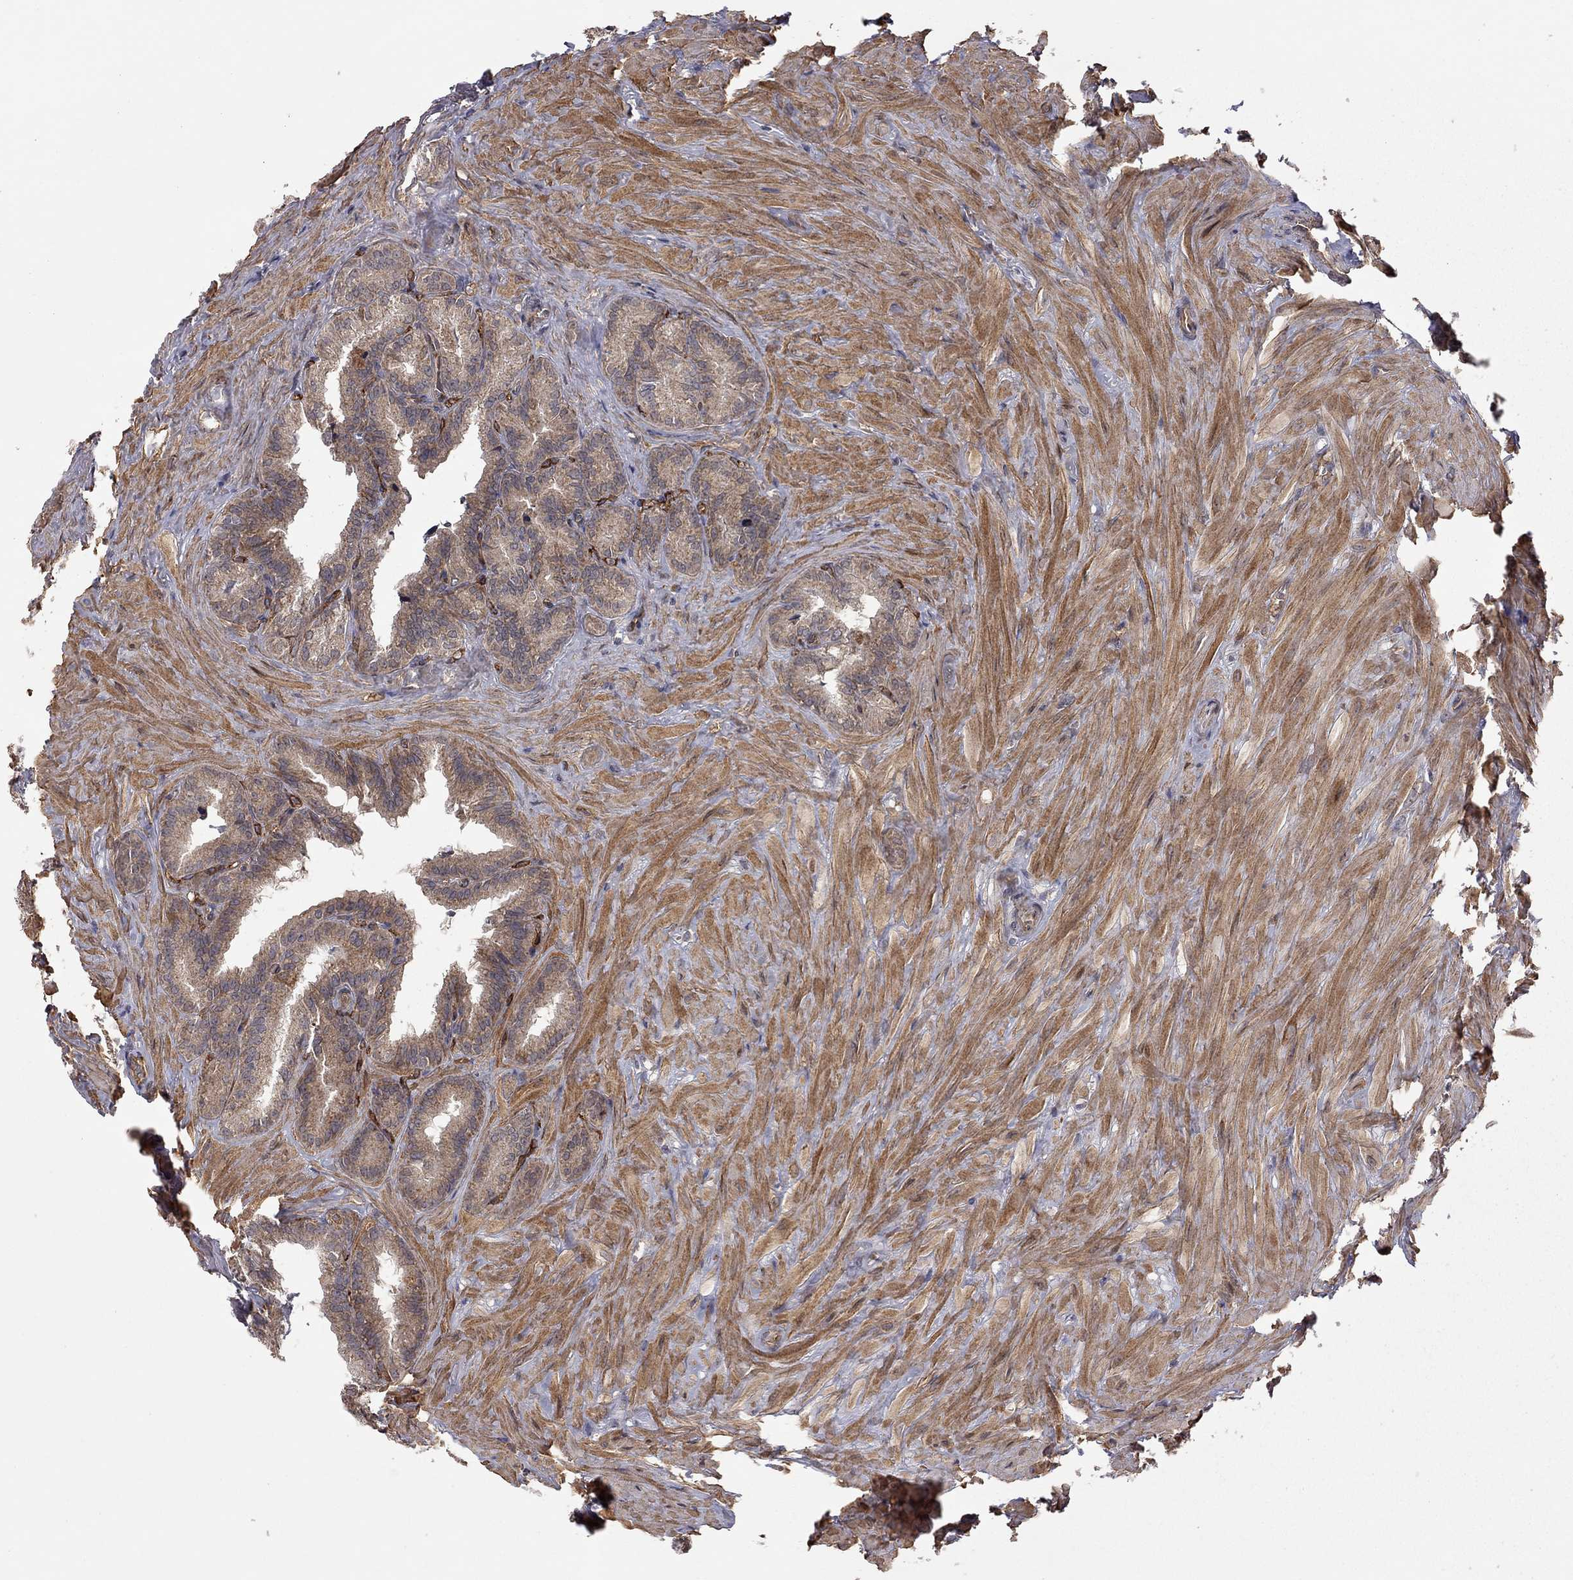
{"staining": {"intensity": "weak", "quantity": ">75%", "location": "cytoplasmic/membranous"}, "tissue": "seminal vesicle", "cell_type": "Glandular cells", "image_type": "normal", "snomed": [{"axis": "morphology", "description": "Normal tissue, NOS"}, {"axis": "topography", "description": "Seminal veicle"}], "caption": "Immunohistochemistry (IHC) photomicrograph of unremarkable seminal vesicle stained for a protein (brown), which shows low levels of weak cytoplasmic/membranous staining in about >75% of glandular cells.", "gene": "EXOC3L2", "patient": {"sex": "male", "age": 37}}